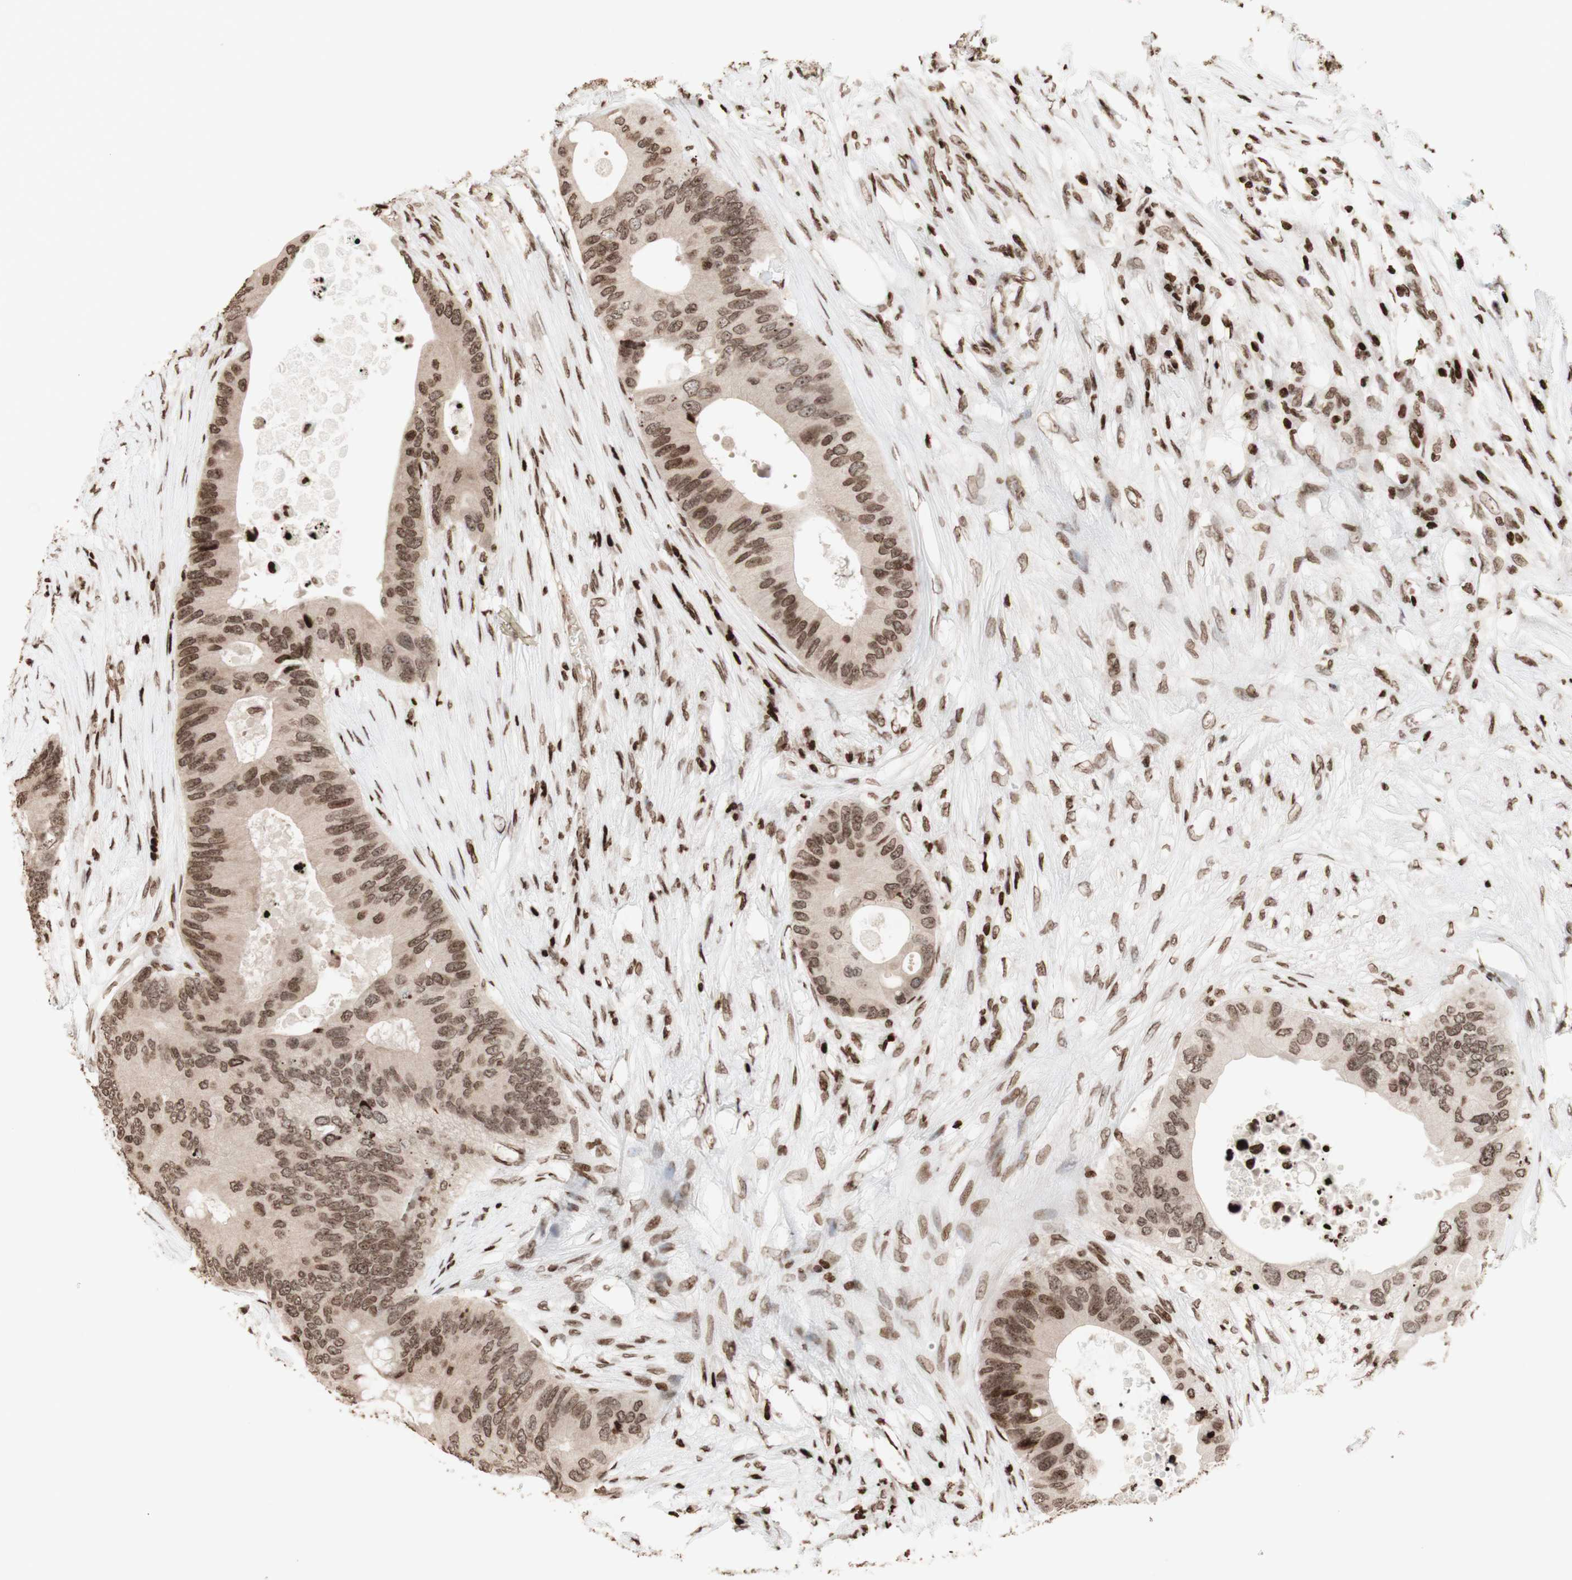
{"staining": {"intensity": "moderate", "quantity": "25%-75%", "location": "nuclear"}, "tissue": "colorectal cancer", "cell_type": "Tumor cells", "image_type": "cancer", "snomed": [{"axis": "morphology", "description": "Adenocarcinoma, NOS"}, {"axis": "topography", "description": "Colon"}], "caption": "Colorectal cancer stained with a protein marker demonstrates moderate staining in tumor cells.", "gene": "NCAPD2", "patient": {"sex": "male", "age": 71}}